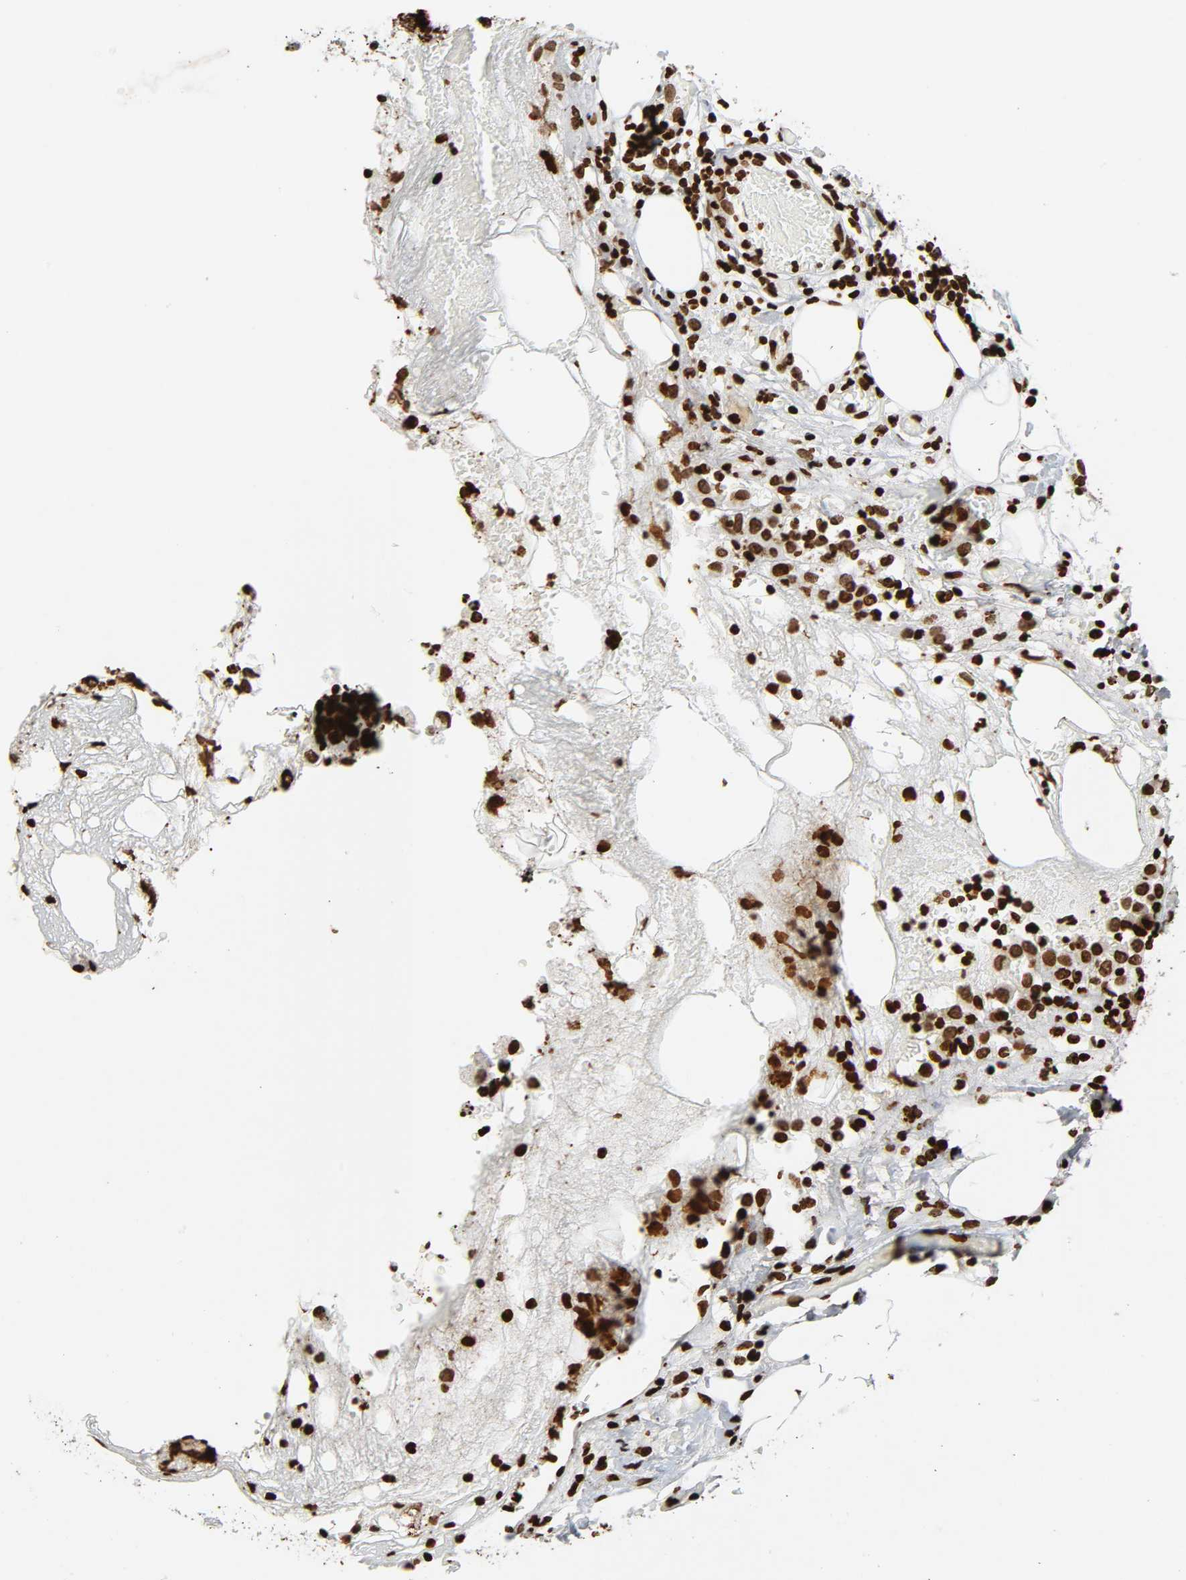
{"staining": {"intensity": "moderate", "quantity": ">75%", "location": "nuclear"}, "tissue": "colorectal cancer", "cell_type": "Tumor cells", "image_type": "cancer", "snomed": [{"axis": "morphology", "description": "Adenocarcinoma, NOS"}, {"axis": "topography", "description": "Colon"}], "caption": "Colorectal cancer stained with a brown dye exhibits moderate nuclear positive positivity in about >75% of tumor cells.", "gene": "RXRA", "patient": {"sex": "female", "age": 86}}